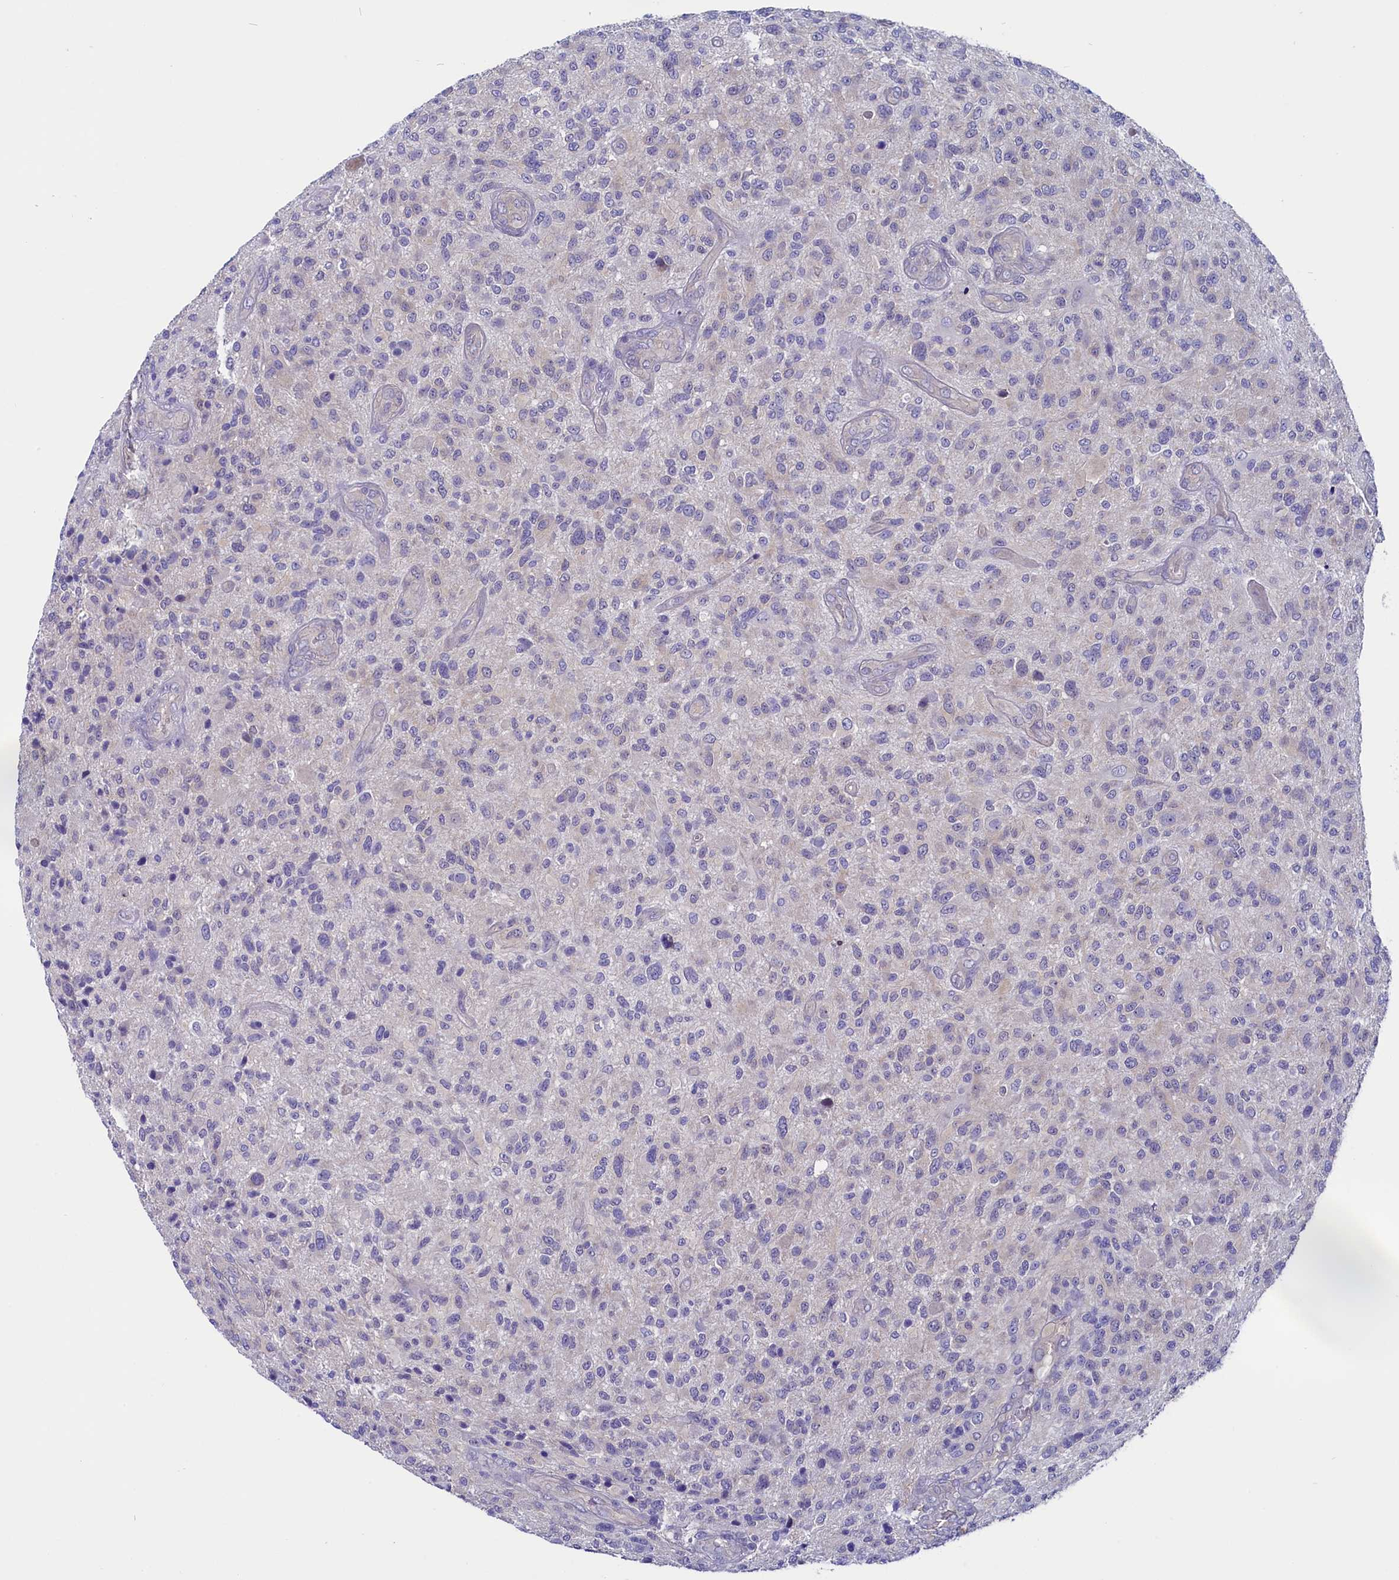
{"staining": {"intensity": "negative", "quantity": "none", "location": "none"}, "tissue": "glioma", "cell_type": "Tumor cells", "image_type": "cancer", "snomed": [{"axis": "morphology", "description": "Glioma, malignant, High grade"}, {"axis": "topography", "description": "Brain"}], "caption": "Immunohistochemical staining of human malignant glioma (high-grade) displays no significant staining in tumor cells.", "gene": "CIAPIN1", "patient": {"sex": "male", "age": 47}}